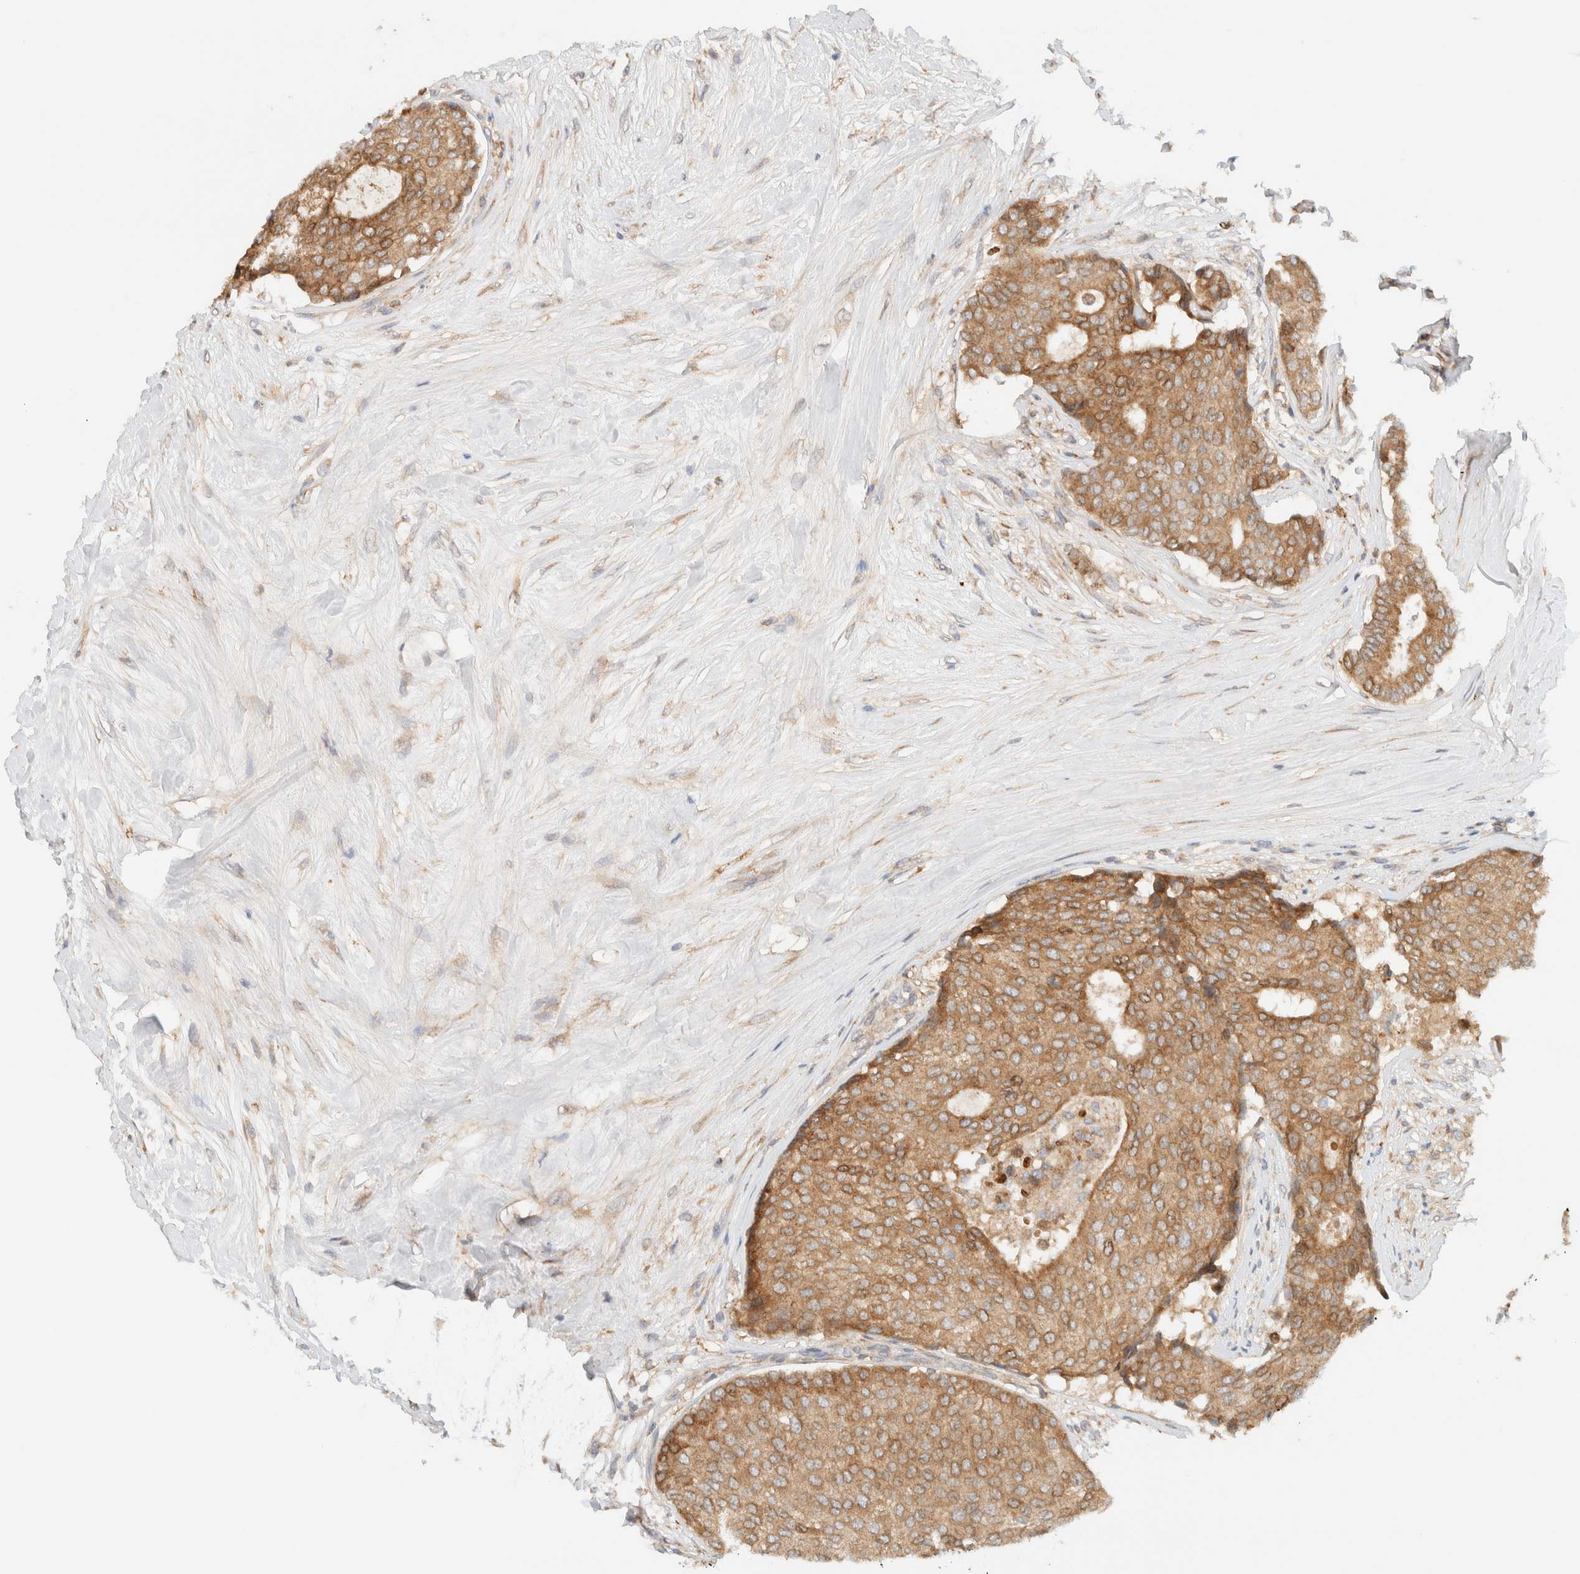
{"staining": {"intensity": "moderate", "quantity": ">75%", "location": "cytoplasmic/membranous"}, "tissue": "breast cancer", "cell_type": "Tumor cells", "image_type": "cancer", "snomed": [{"axis": "morphology", "description": "Duct carcinoma"}, {"axis": "topography", "description": "Breast"}], "caption": "Protein staining of breast cancer tissue exhibits moderate cytoplasmic/membranous positivity in about >75% of tumor cells.", "gene": "NT5C", "patient": {"sex": "female", "age": 75}}